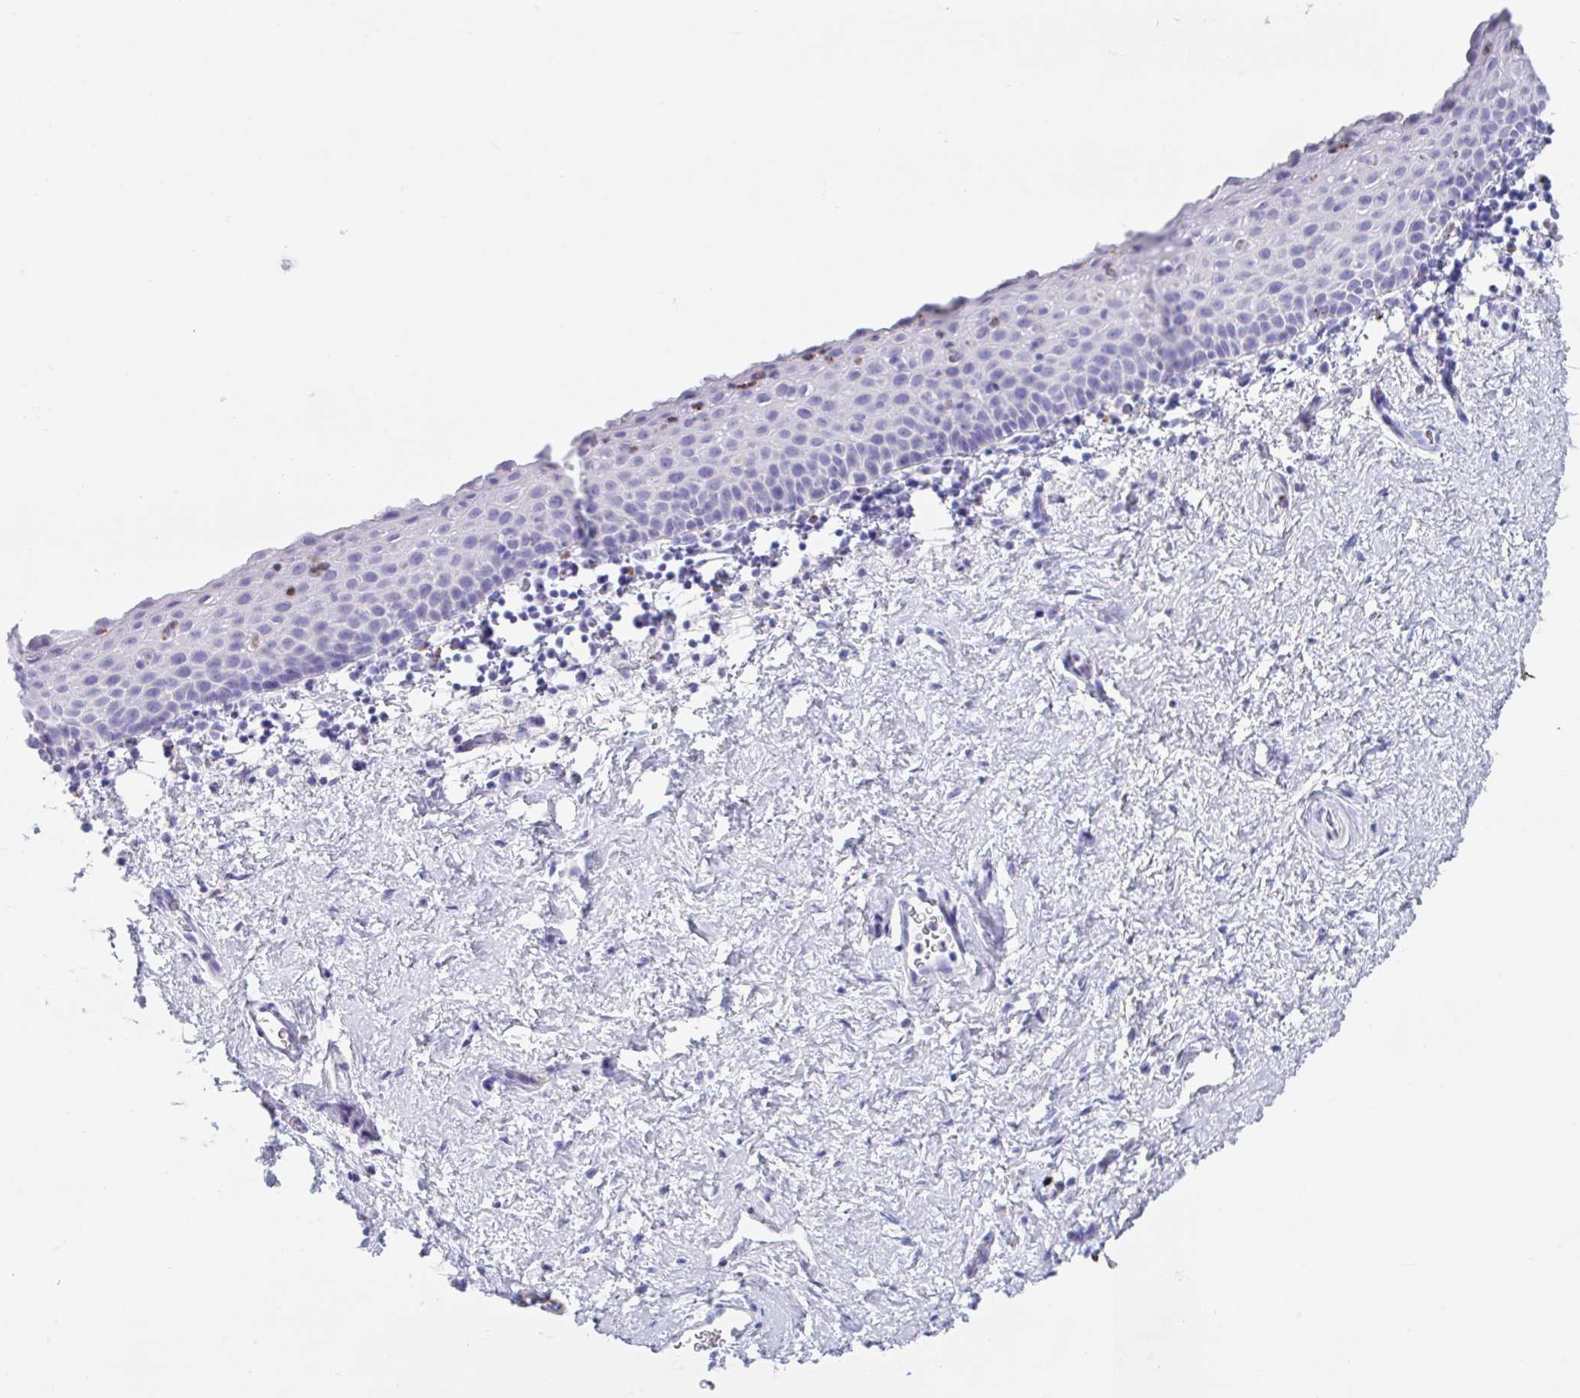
{"staining": {"intensity": "negative", "quantity": "none", "location": "none"}, "tissue": "vagina", "cell_type": "Squamous epithelial cells", "image_type": "normal", "snomed": [{"axis": "morphology", "description": "Normal tissue, NOS"}, {"axis": "topography", "description": "Vagina"}], "caption": "High power microscopy histopathology image of an IHC micrograph of benign vagina, revealing no significant staining in squamous epithelial cells.", "gene": "TAS2R41", "patient": {"sex": "female", "age": 61}}